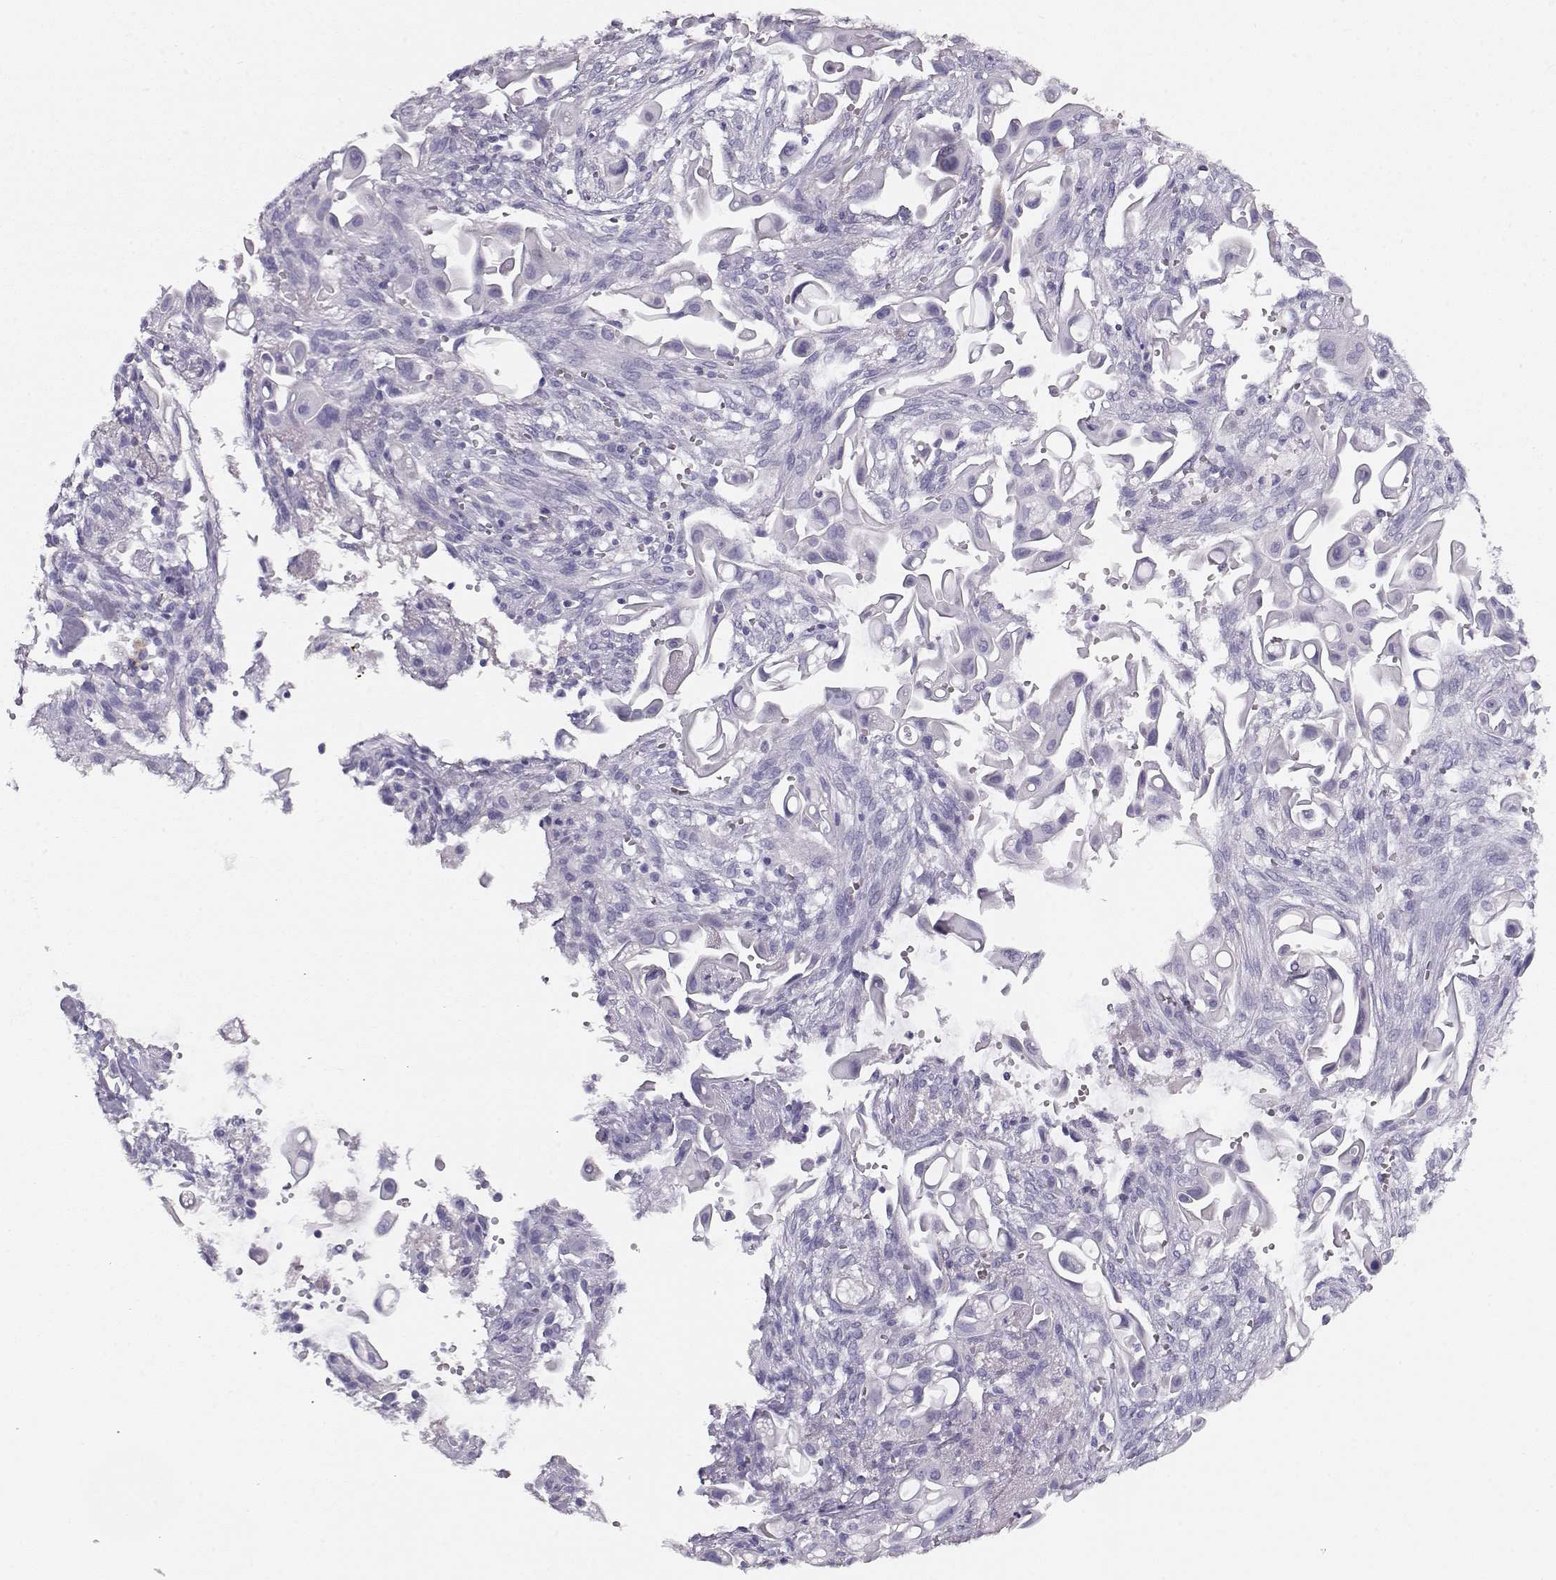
{"staining": {"intensity": "negative", "quantity": "none", "location": "none"}, "tissue": "pancreatic cancer", "cell_type": "Tumor cells", "image_type": "cancer", "snomed": [{"axis": "morphology", "description": "Adenocarcinoma, NOS"}, {"axis": "topography", "description": "Pancreas"}], "caption": "Immunohistochemical staining of human pancreatic cancer (adenocarcinoma) demonstrates no significant staining in tumor cells.", "gene": "ACTN2", "patient": {"sex": "male", "age": 50}}